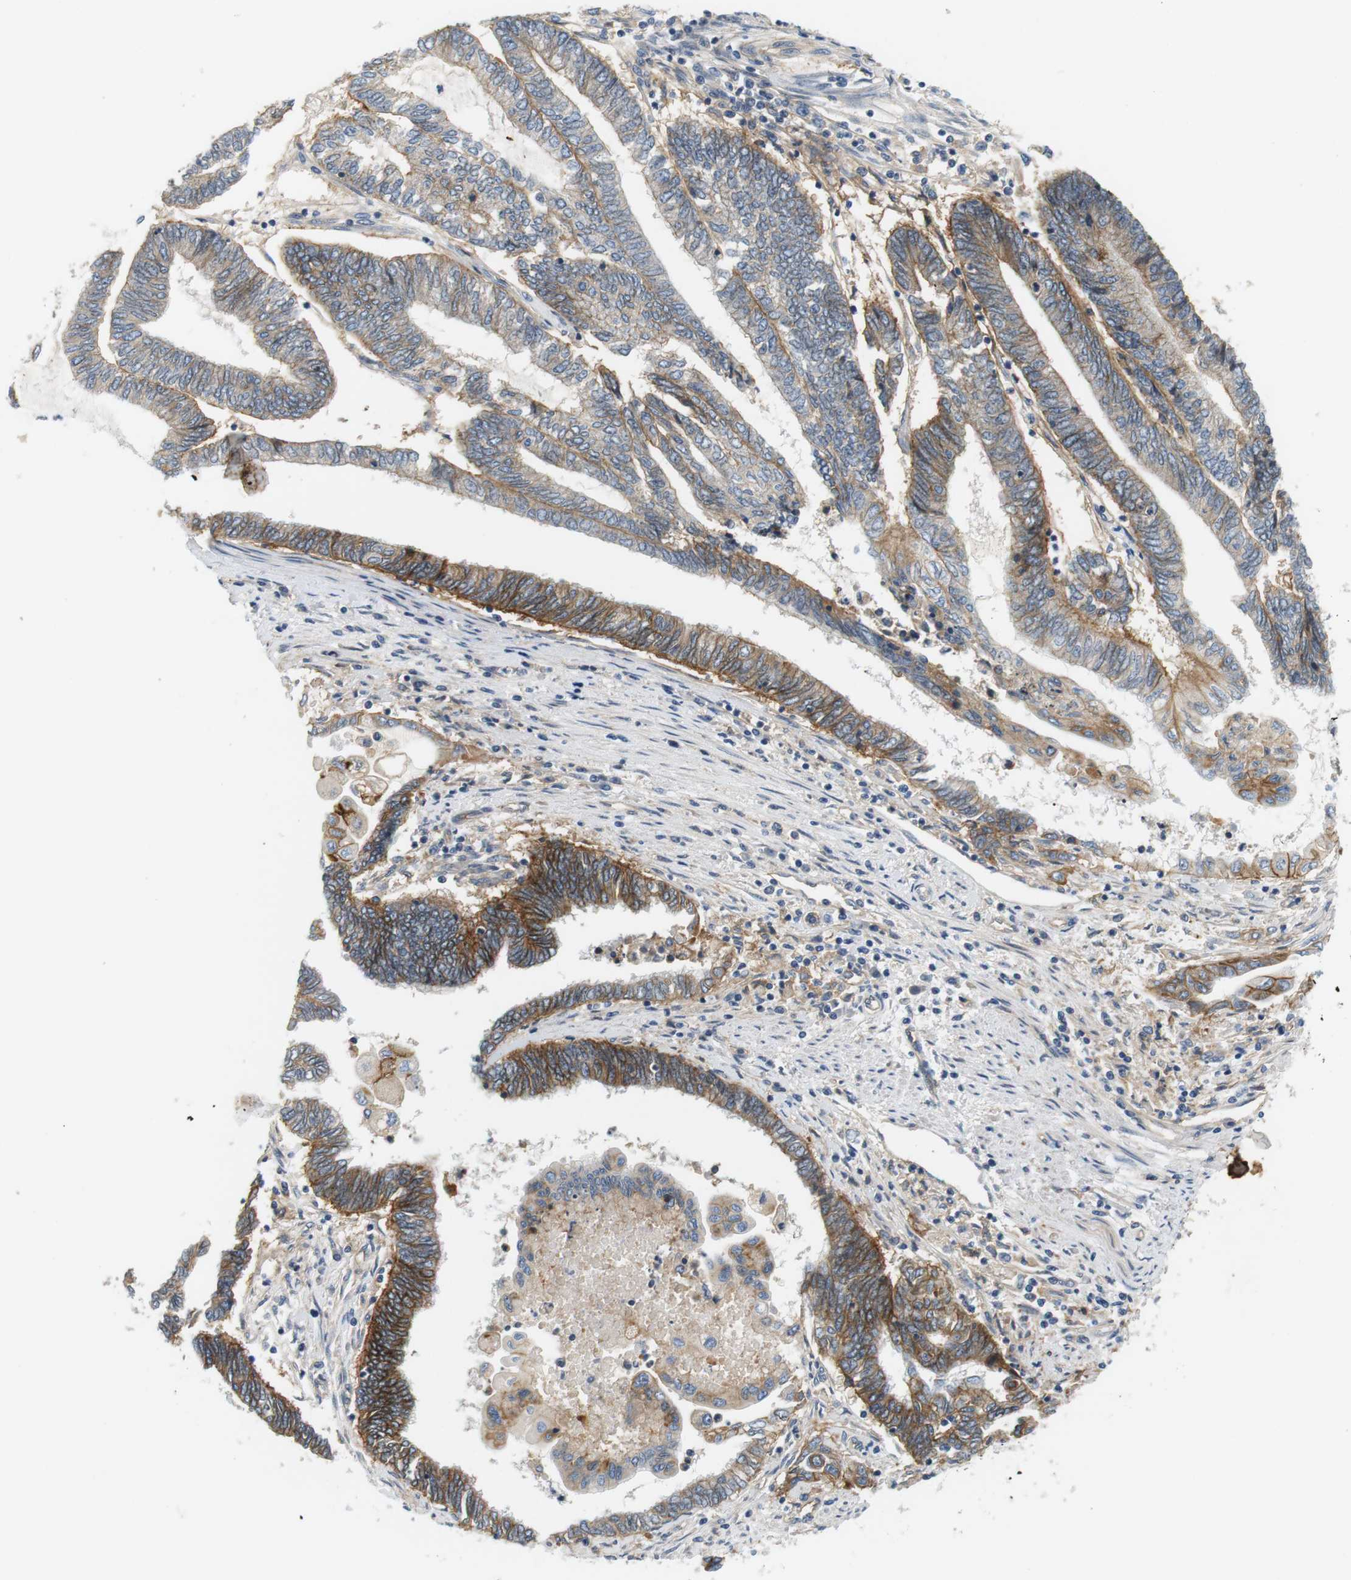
{"staining": {"intensity": "strong", "quantity": "25%-75%", "location": "cytoplasmic/membranous"}, "tissue": "endometrial cancer", "cell_type": "Tumor cells", "image_type": "cancer", "snomed": [{"axis": "morphology", "description": "Adenocarcinoma, NOS"}, {"axis": "topography", "description": "Uterus"}, {"axis": "topography", "description": "Endometrium"}], "caption": "Immunohistochemistry (IHC) image of human adenocarcinoma (endometrial) stained for a protein (brown), which shows high levels of strong cytoplasmic/membranous positivity in about 25%-75% of tumor cells.", "gene": "SLC30A1", "patient": {"sex": "female", "age": 70}}